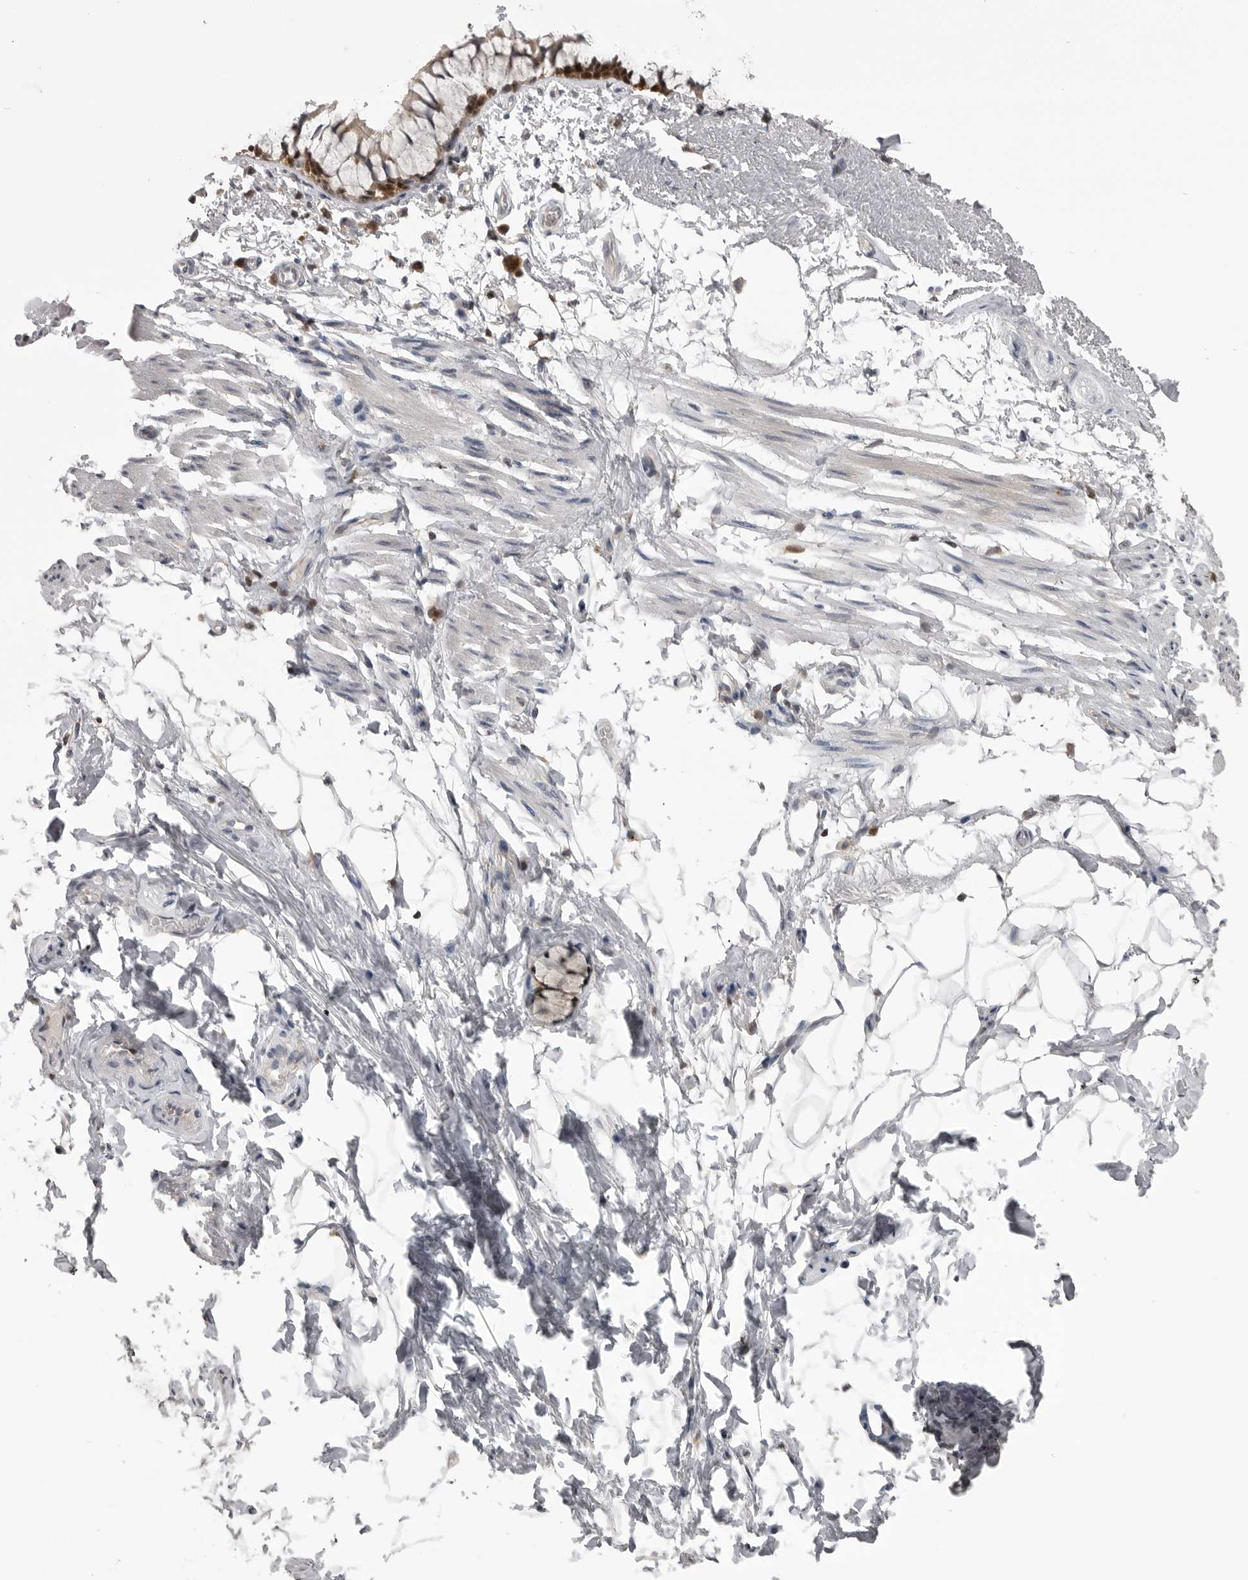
{"staining": {"intensity": "negative", "quantity": "none", "location": "none"}, "tissue": "adipose tissue", "cell_type": "Adipocytes", "image_type": "normal", "snomed": [{"axis": "morphology", "description": "Normal tissue, NOS"}, {"axis": "topography", "description": "Cartilage tissue"}, {"axis": "topography", "description": "Bronchus"}], "caption": "Image shows no protein expression in adipocytes of benign adipose tissue.", "gene": "MAPK13", "patient": {"sex": "female", "age": 73}}